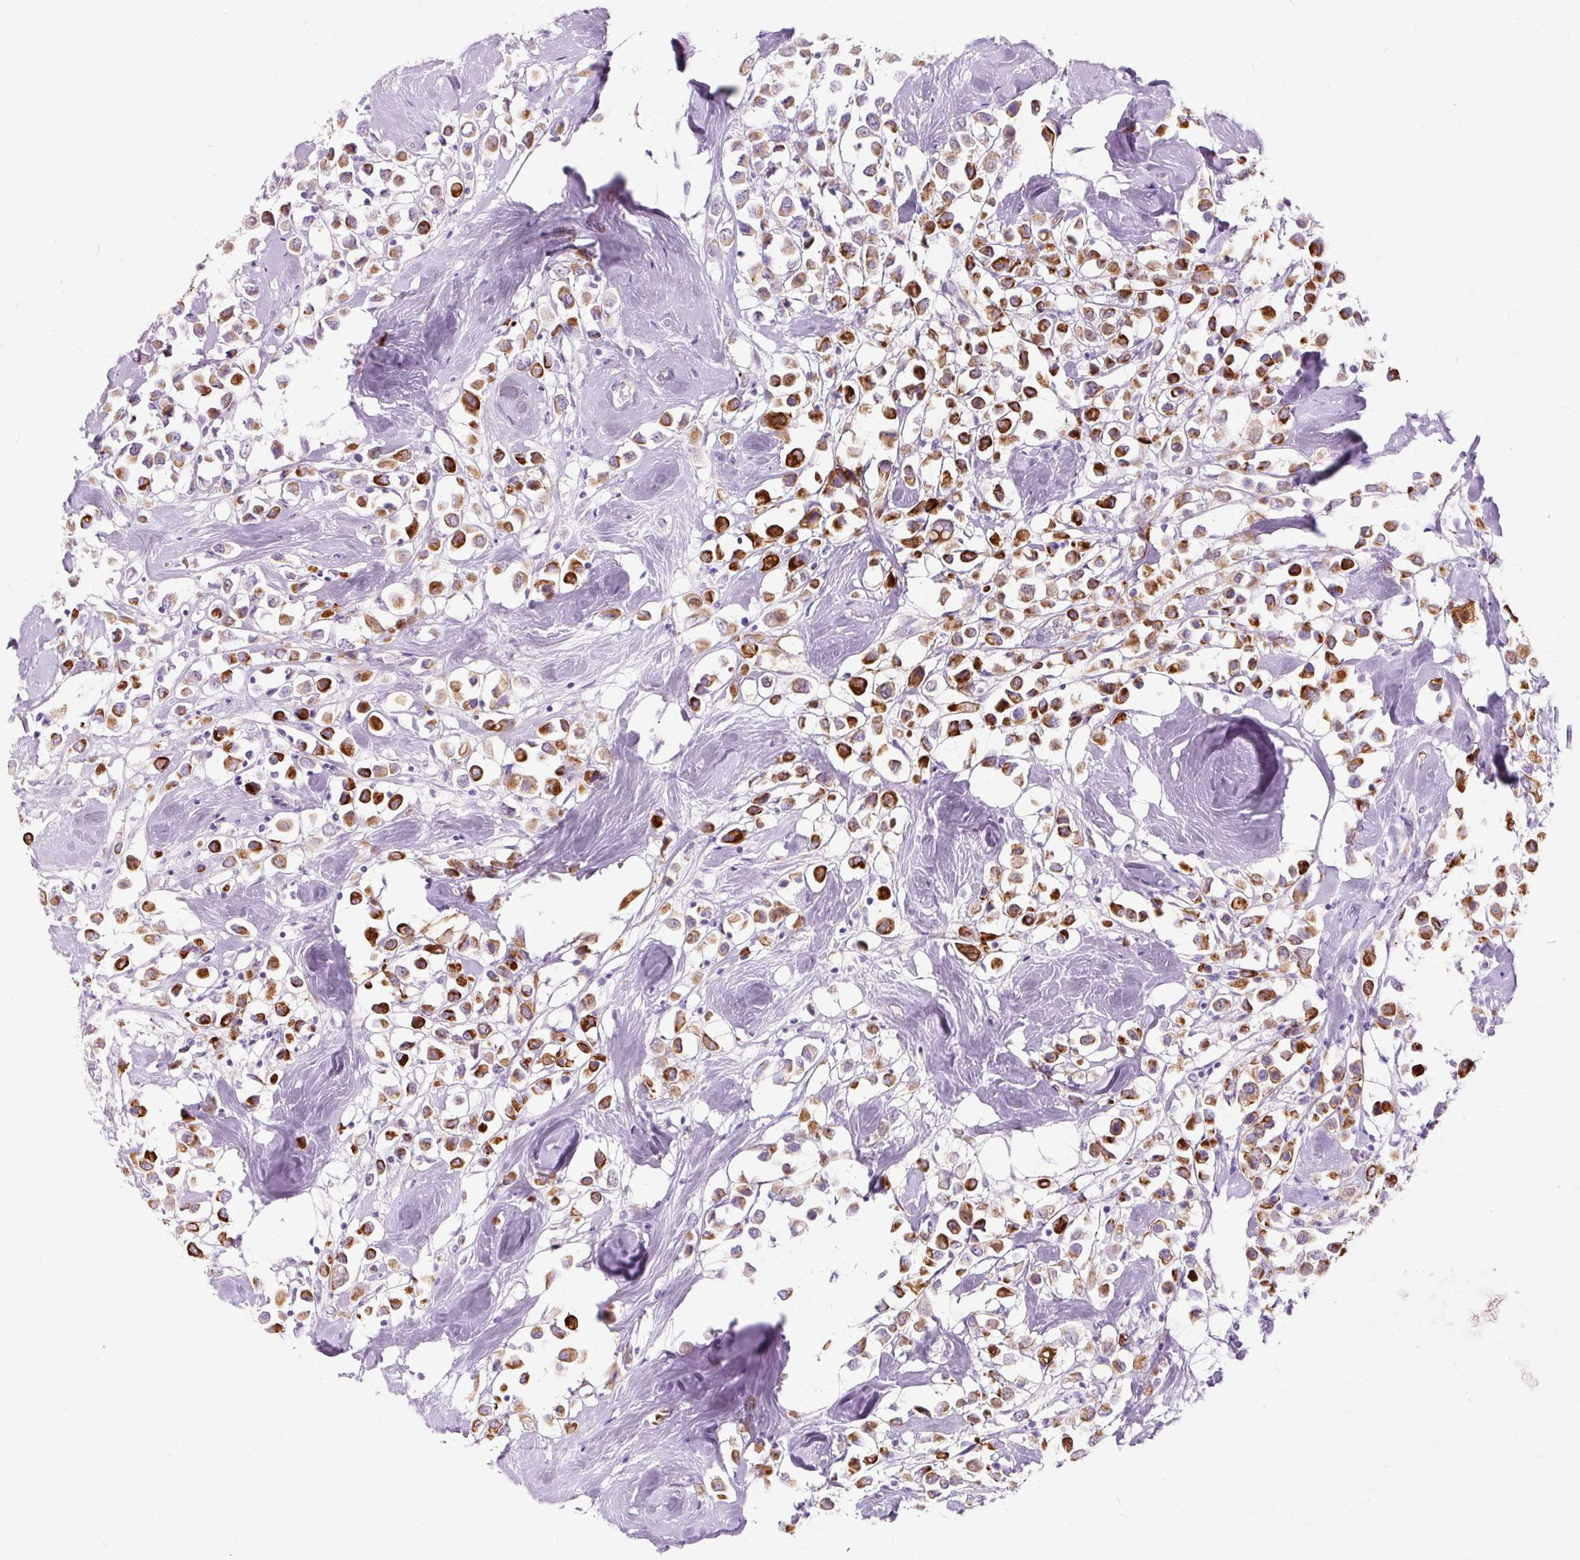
{"staining": {"intensity": "strong", "quantity": ">75%", "location": "cytoplasmic/membranous"}, "tissue": "breast cancer", "cell_type": "Tumor cells", "image_type": "cancer", "snomed": [{"axis": "morphology", "description": "Duct carcinoma"}, {"axis": "topography", "description": "Breast"}], "caption": "Breast cancer (intraductal carcinoma) stained for a protein (brown) displays strong cytoplasmic/membranous positive expression in approximately >75% of tumor cells.", "gene": "DCTN4", "patient": {"sex": "female", "age": 61}}